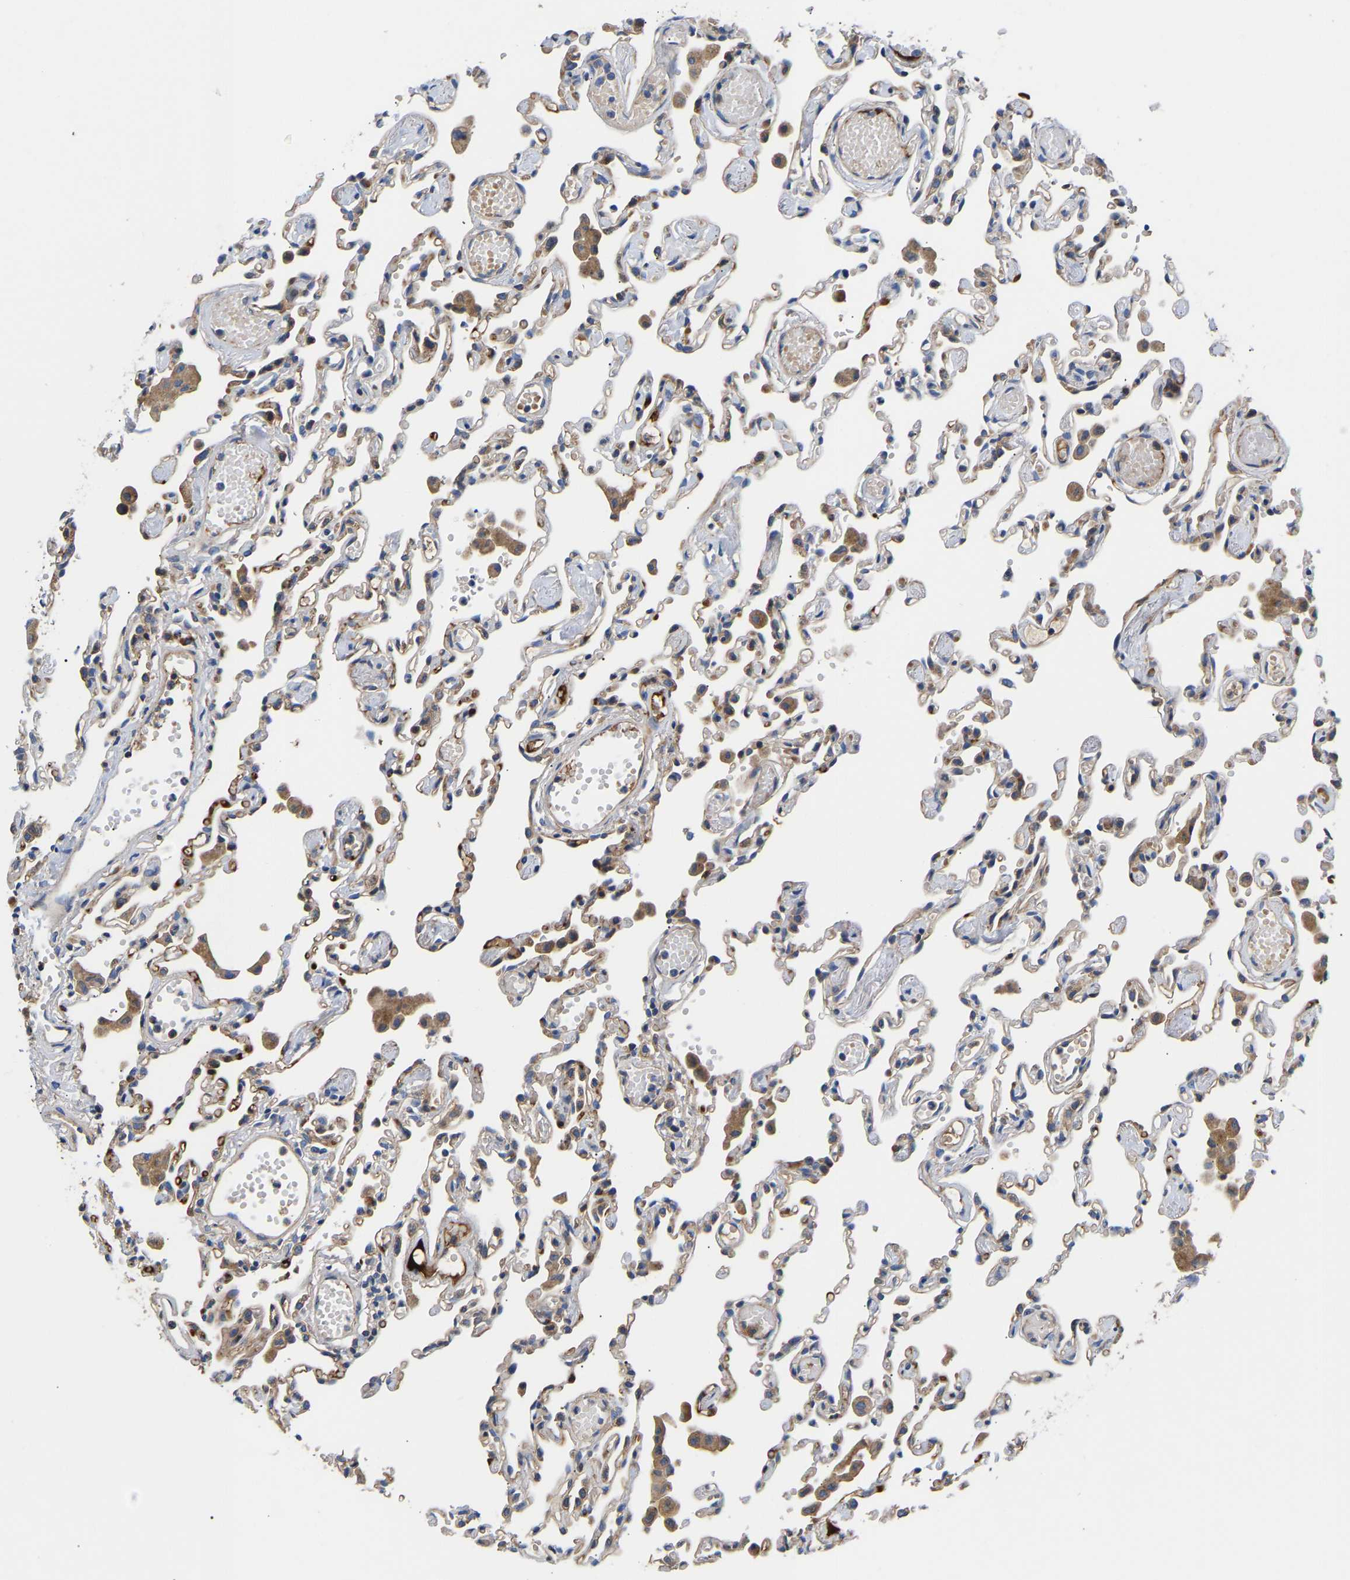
{"staining": {"intensity": "weak", "quantity": "25%-75%", "location": "cytoplasmic/membranous"}, "tissue": "lung", "cell_type": "Alveolar cells", "image_type": "normal", "snomed": [{"axis": "morphology", "description": "Normal tissue, NOS"}, {"axis": "topography", "description": "Bronchus"}, {"axis": "topography", "description": "Lung"}], "caption": "Weak cytoplasmic/membranous expression for a protein is present in about 25%-75% of alveolar cells of benign lung using immunohistochemistry.", "gene": "AIMP2", "patient": {"sex": "female", "age": 49}}